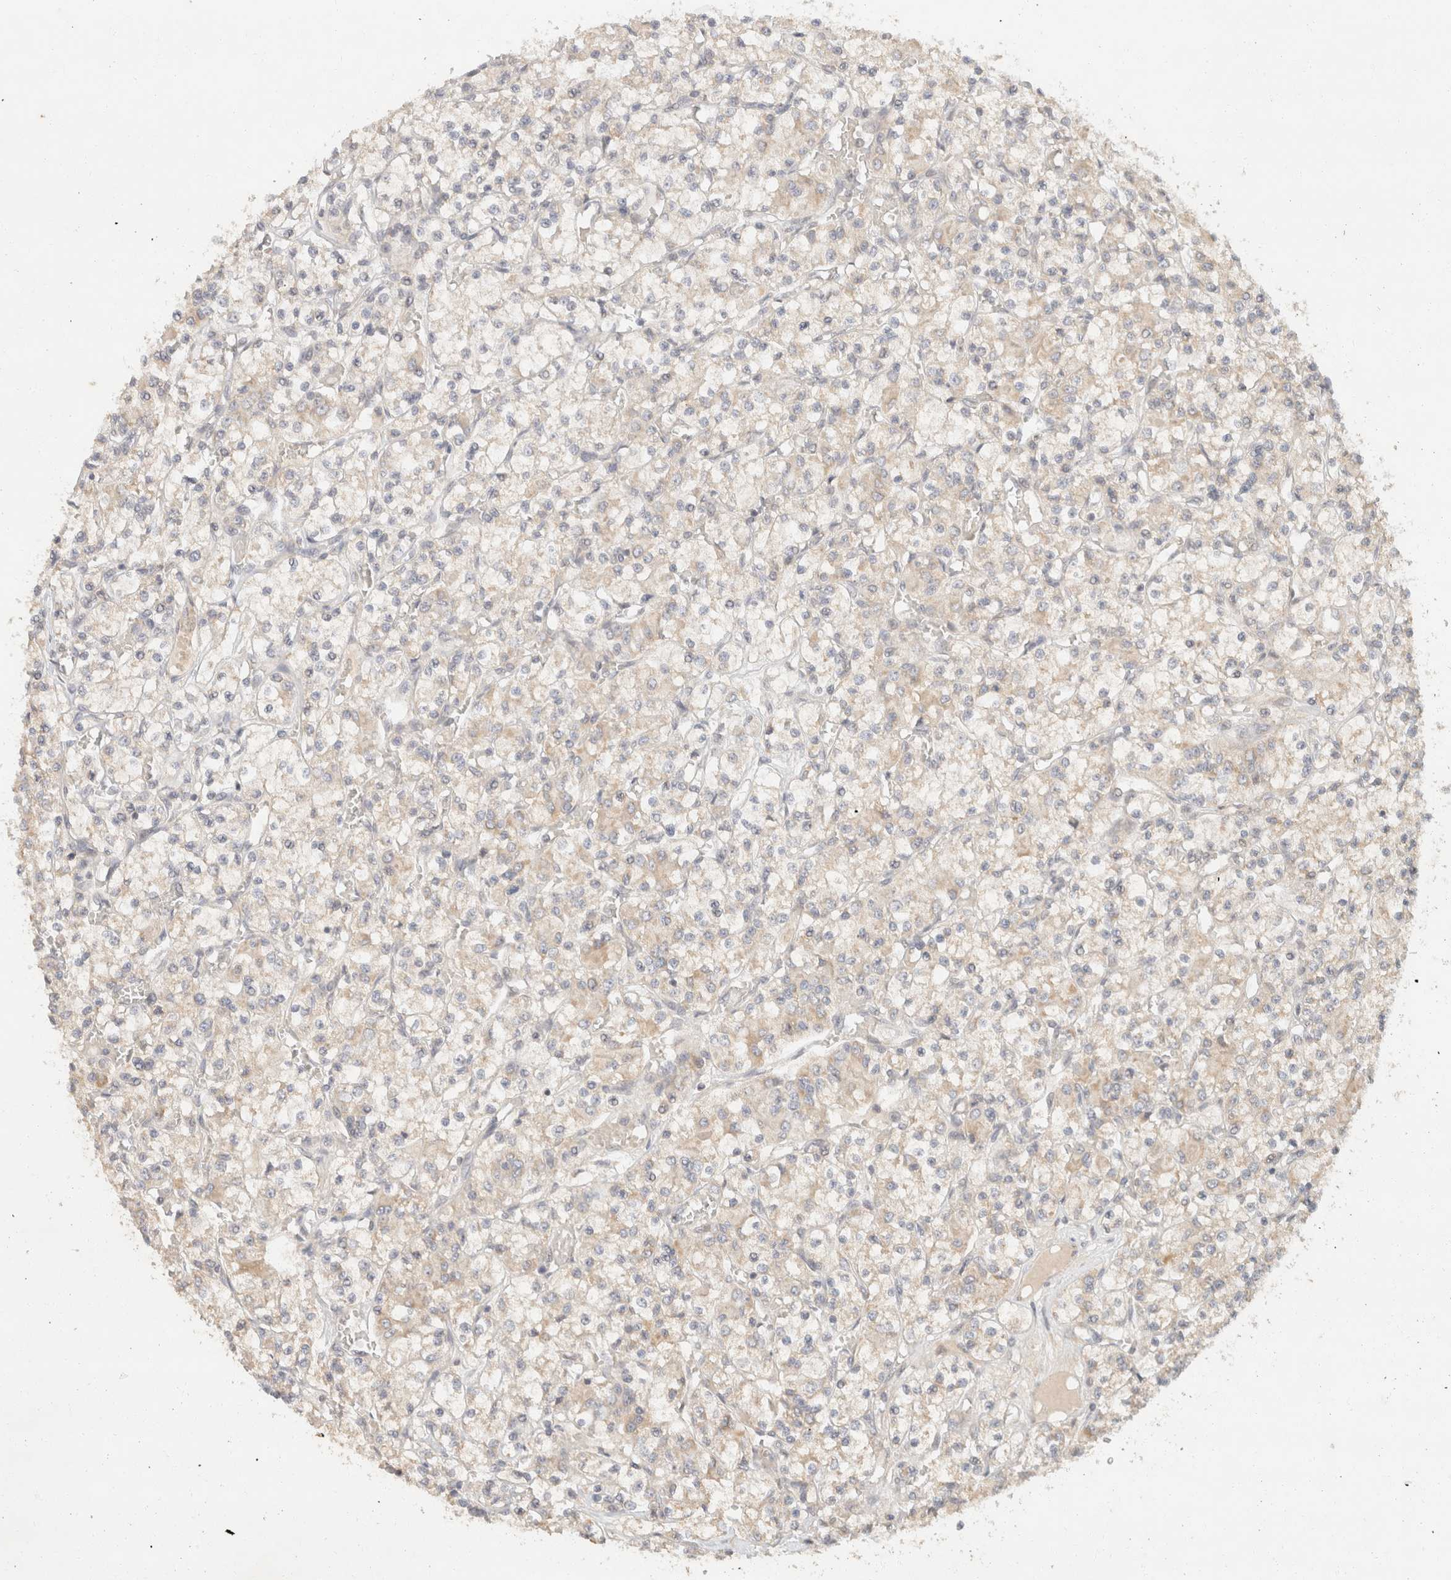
{"staining": {"intensity": "negative", "quantity": "none", "location": "none"}, "tissue": "renal cancer", "cell_type": "Tumor cells", "image_type": "cancer", "snomed": [{"axis": "morphology", "description": "Adenocarcinoma, NOS"}, {"axis": "topography", "description": "Kidney"}], "caption": "A high-resolution image shows IHC staining of renal cancer (adenocarcinoma), which exhibits no significant staining in tumor cells.", "gene": "TACC1", "patient": {"sex": "female", "age": 59}}